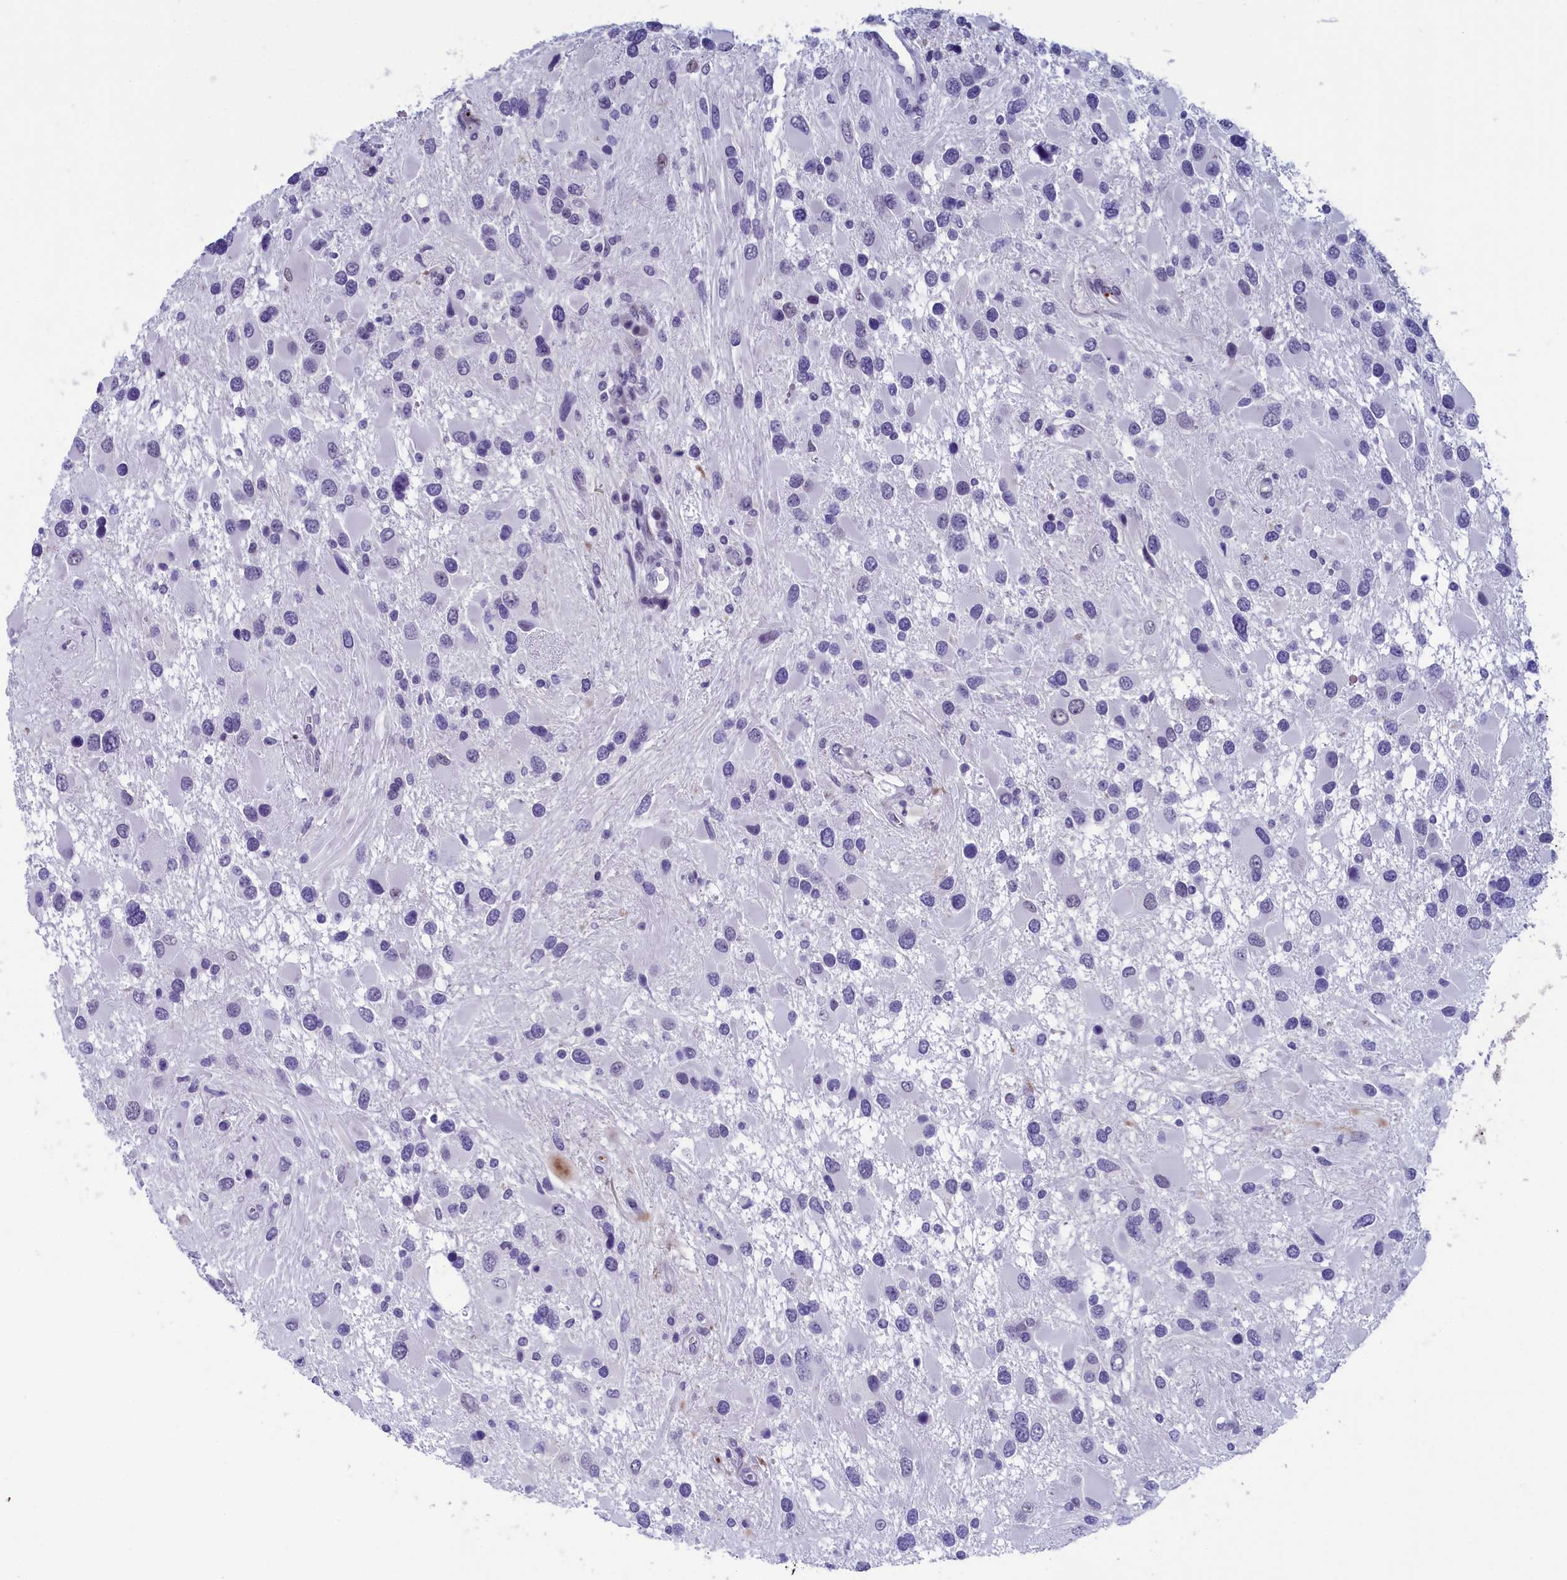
{"staining": {"intensity": "negative", "quantity": "none", "location": "none"}, "tissue": "glioma", "cell_type": "Tumor cells", "image_type": "cancer", "snomed": [{"axis": "morphology", "description": "Glioma, malignant, High grade"}, {"axis": "topography", "description": "Brain"}], "caption": "The histopathology image shows no staining of tumor cells in malignant glioma (high-grade). (DAB immunohistochemistry, high magnification).", "gene": "AIFM2", "patient": {"sex": "male", "age": 53}}